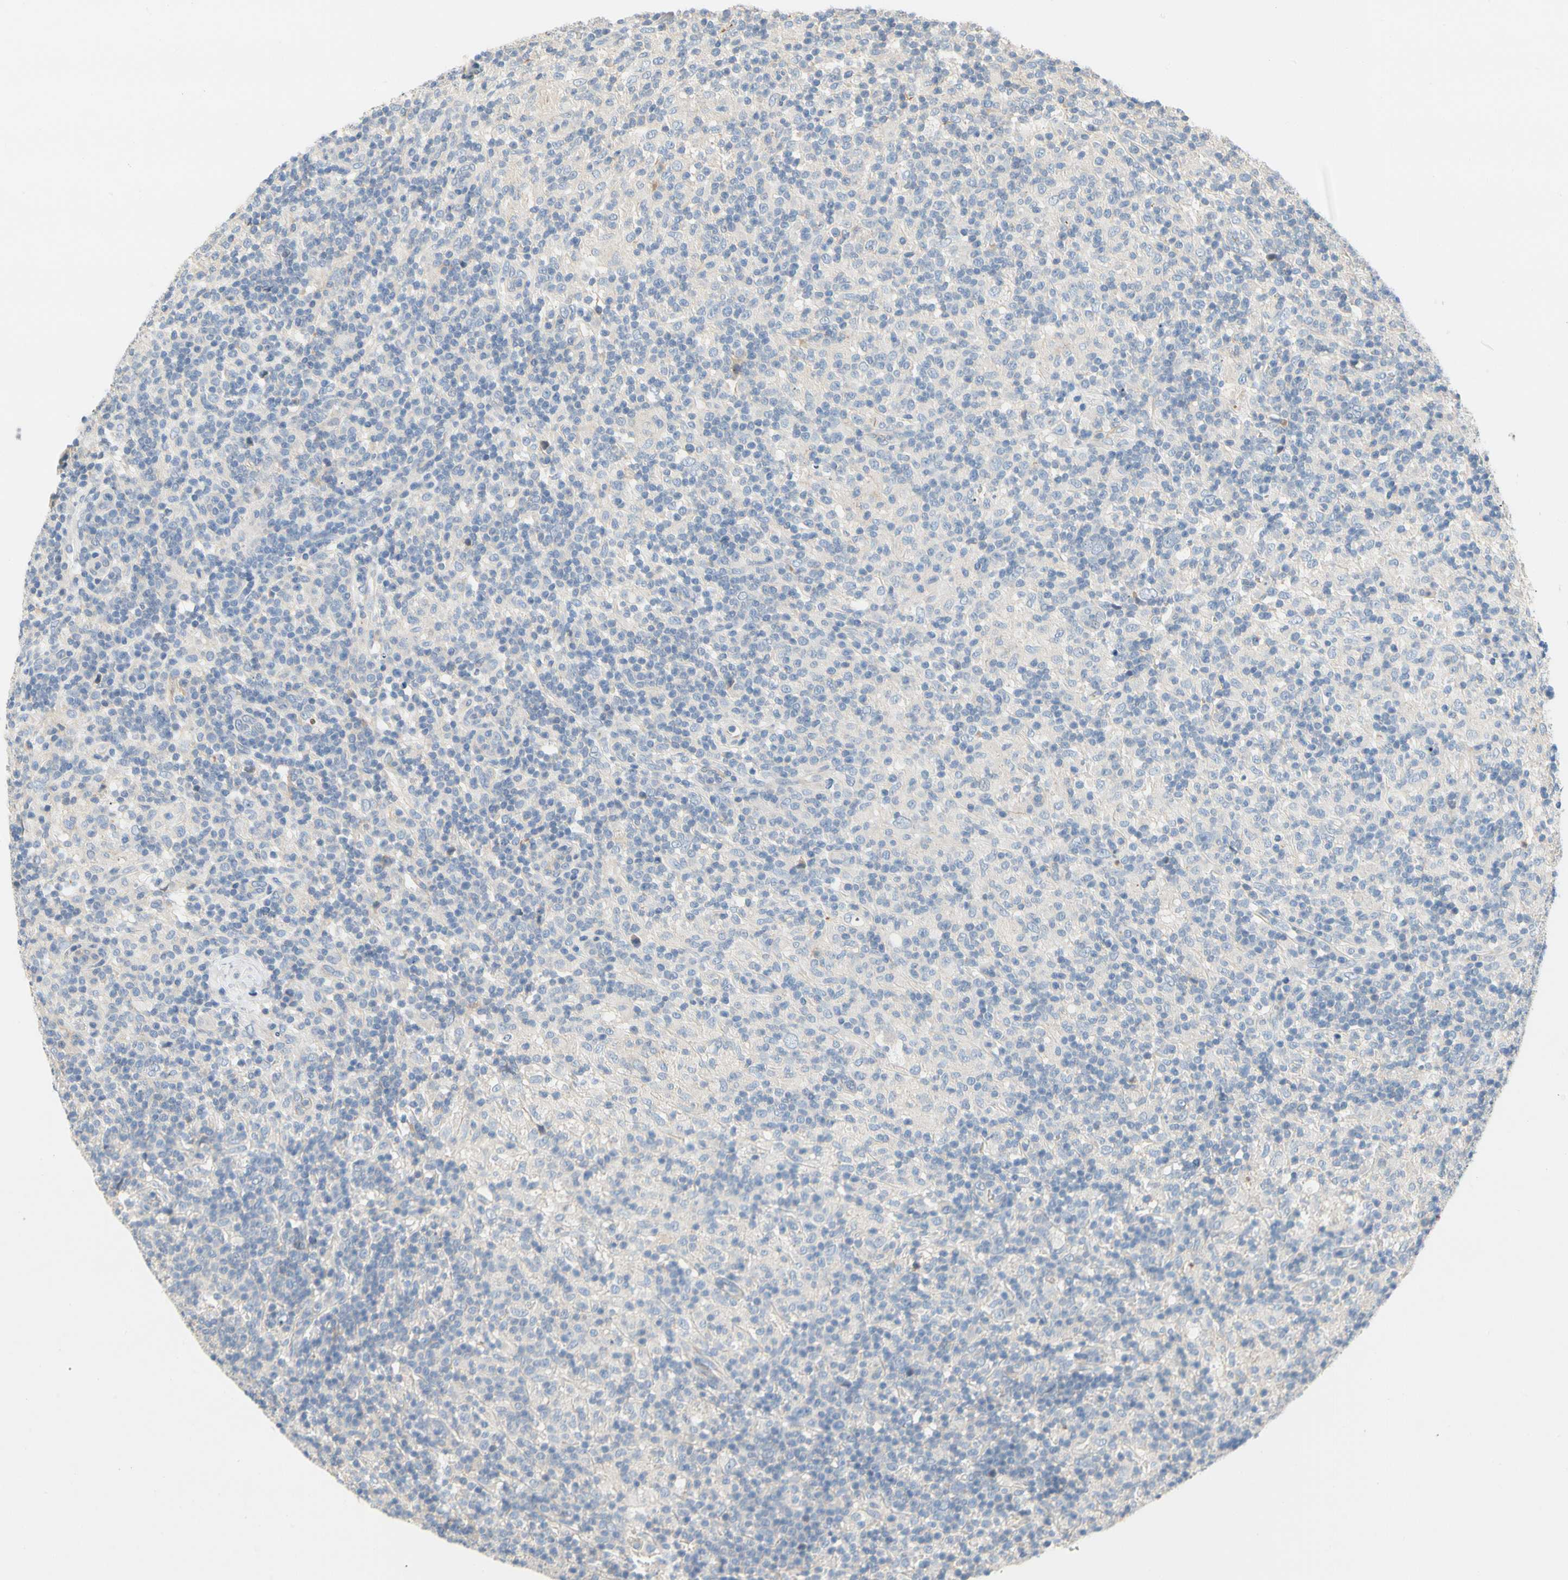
{"staining": {"intensity": "negative", "quantity": "none", "location": "none"}, "tissue": "lymphoma", "cell_type": "Tumor cells", "image_type": "cancer", "snomed": [{"axis": "morphology", "description": "Hodgkin's disease, NOS"}, {"axis": "topography", "description": "Lymph node"}], "caption": "This is an immunohistochemistry (IHC) micrograph of Hodgkin's disease. There is no staining in tumor cells.", "gene": "CCM2L", "patient": {"sex": "male", "age": 70}}